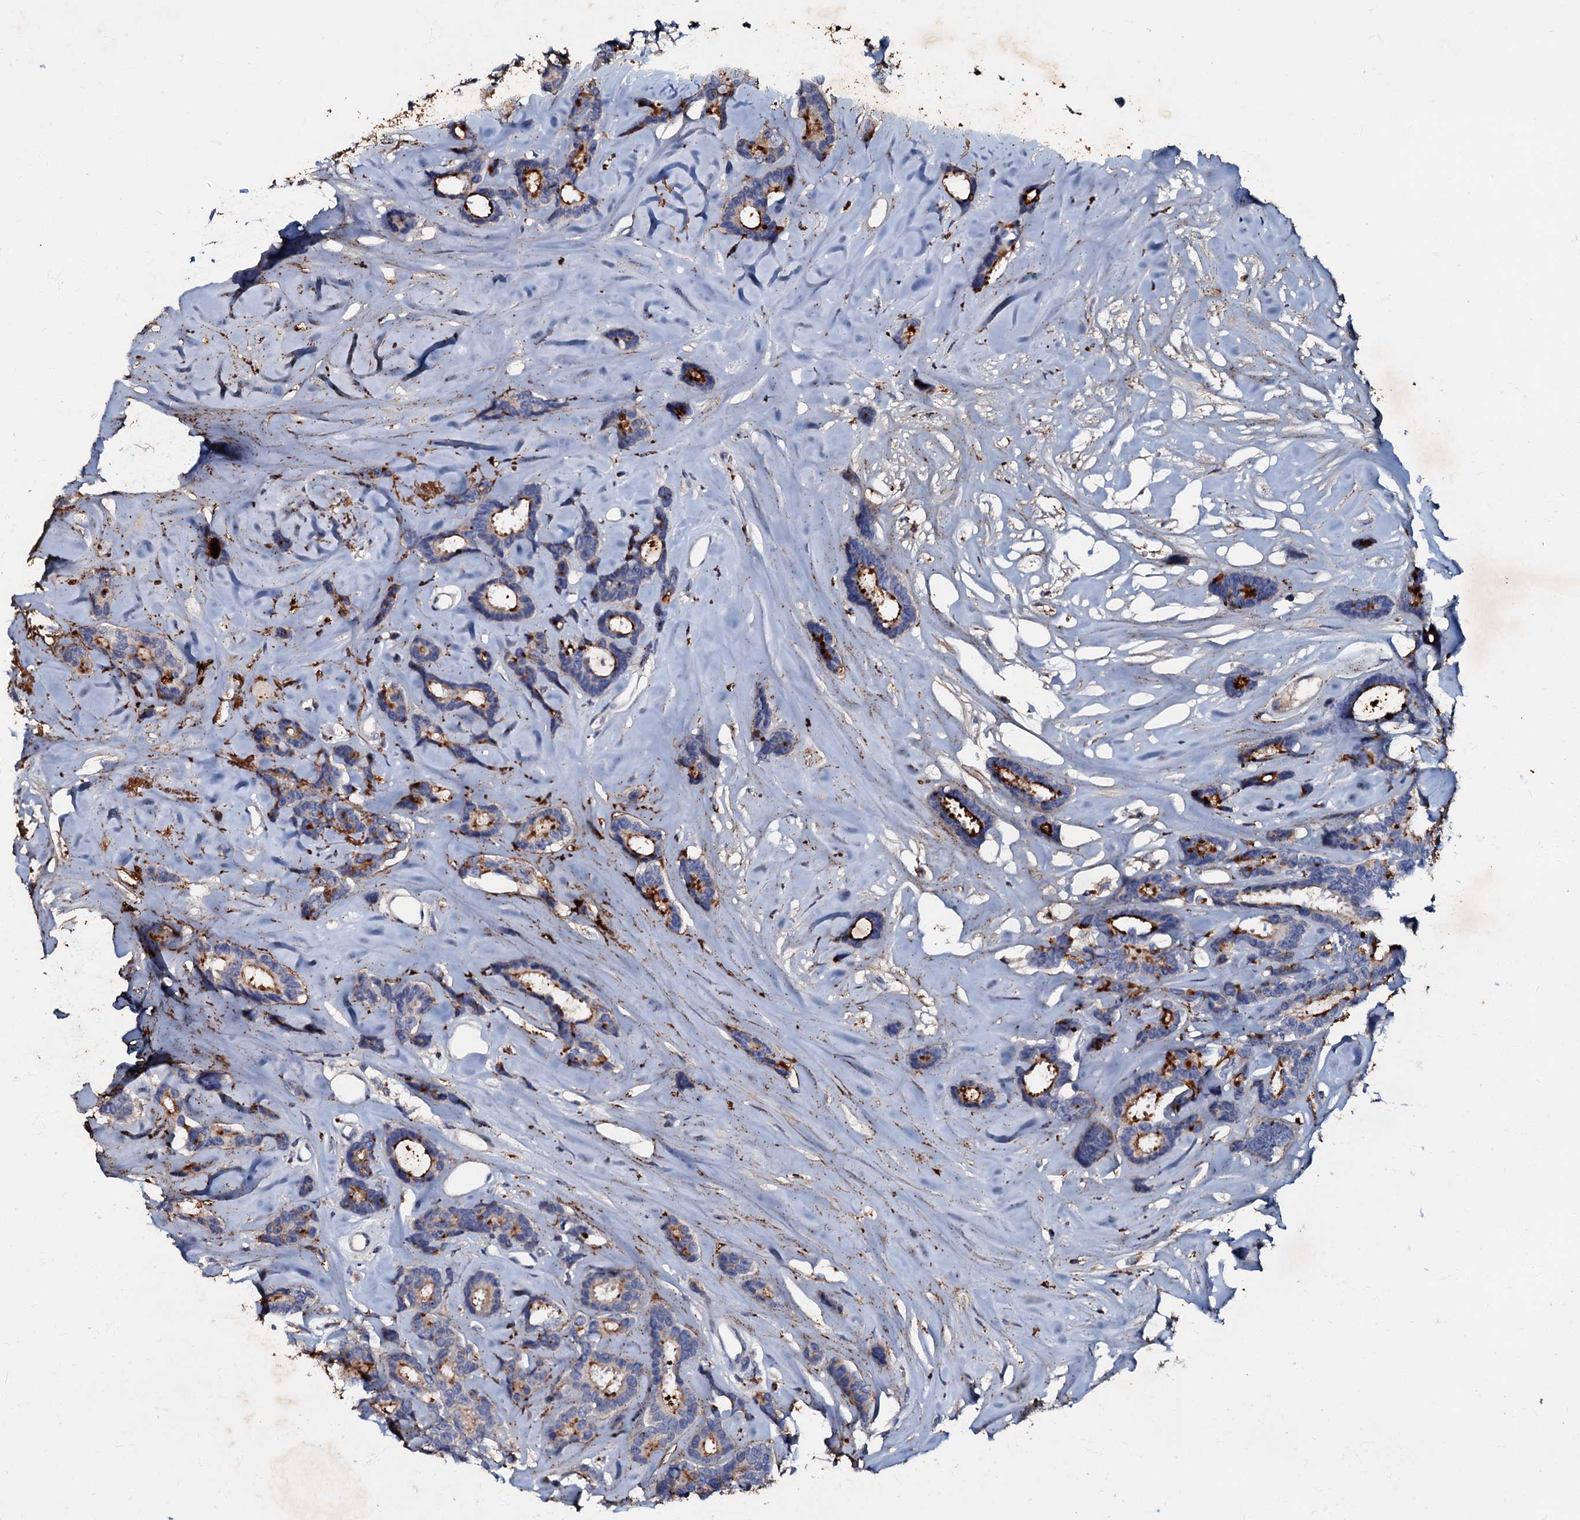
{"staining": {"intensity": "strong", "quantity": "<25%", "location": "cytoplasmic/membranous"}, "tissue": "breast cancer", "cell_type": "Tumor cells", "image_type": "cancer", "snomed": [{"axis": "morphology", "description": "Duct carcinoma"}, {"axis": "topography", "description": "Breast"}], "caption": "IHC staining of breast cancer, which reveals medium levels of strong cytoplasmic/membranous positivity in about <25% of tumor cells indicating strong cytoplasmic/membranous protein positivity. The staining was performed using DAB (3,3'-diaminobenzidine) (brown) for protein detection and nuclei were counterstained in hematoxylin (blue).", "gene": "MANSC4", "patient": {"sex": "female", "age": 87}}